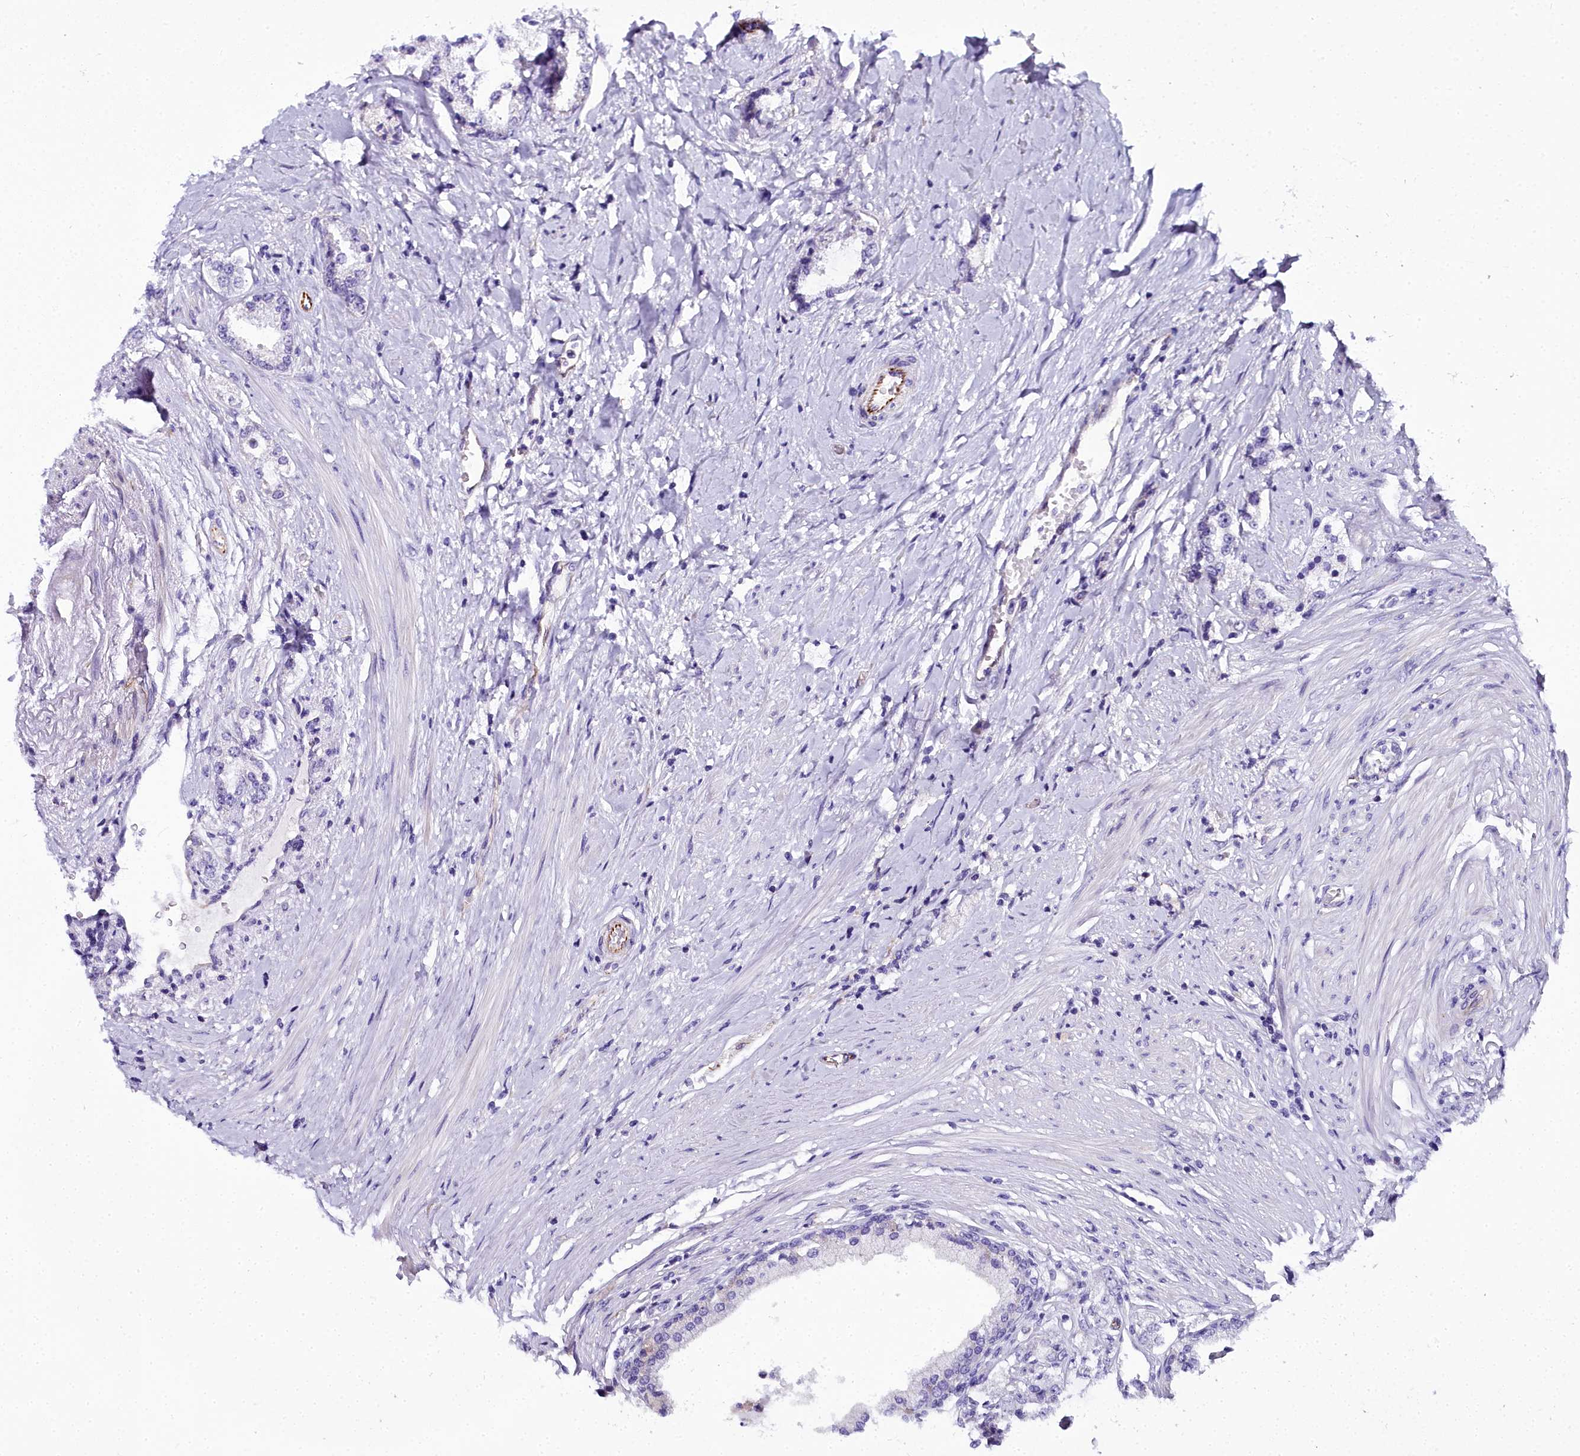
{"staining": {"intensity": "negative", "quantity": "none", "location": "none"}, "tissue": "prostate cancer", "cell_type": "Tumor cells", "image_type": "cancer", "snomed": [{"axis": "morphology", "description": "Adenocarcinoma, High grade"}, {"axis": "topography", "description": "Prostate"}], "caption": "A high-resolution image shows IHC staining of high-grade adenocarcinoma (prostate), which exhibits no significant expression in tumor cells.", "gene": "TIMM22", "patient": {"sex": "male", "age": 64}}